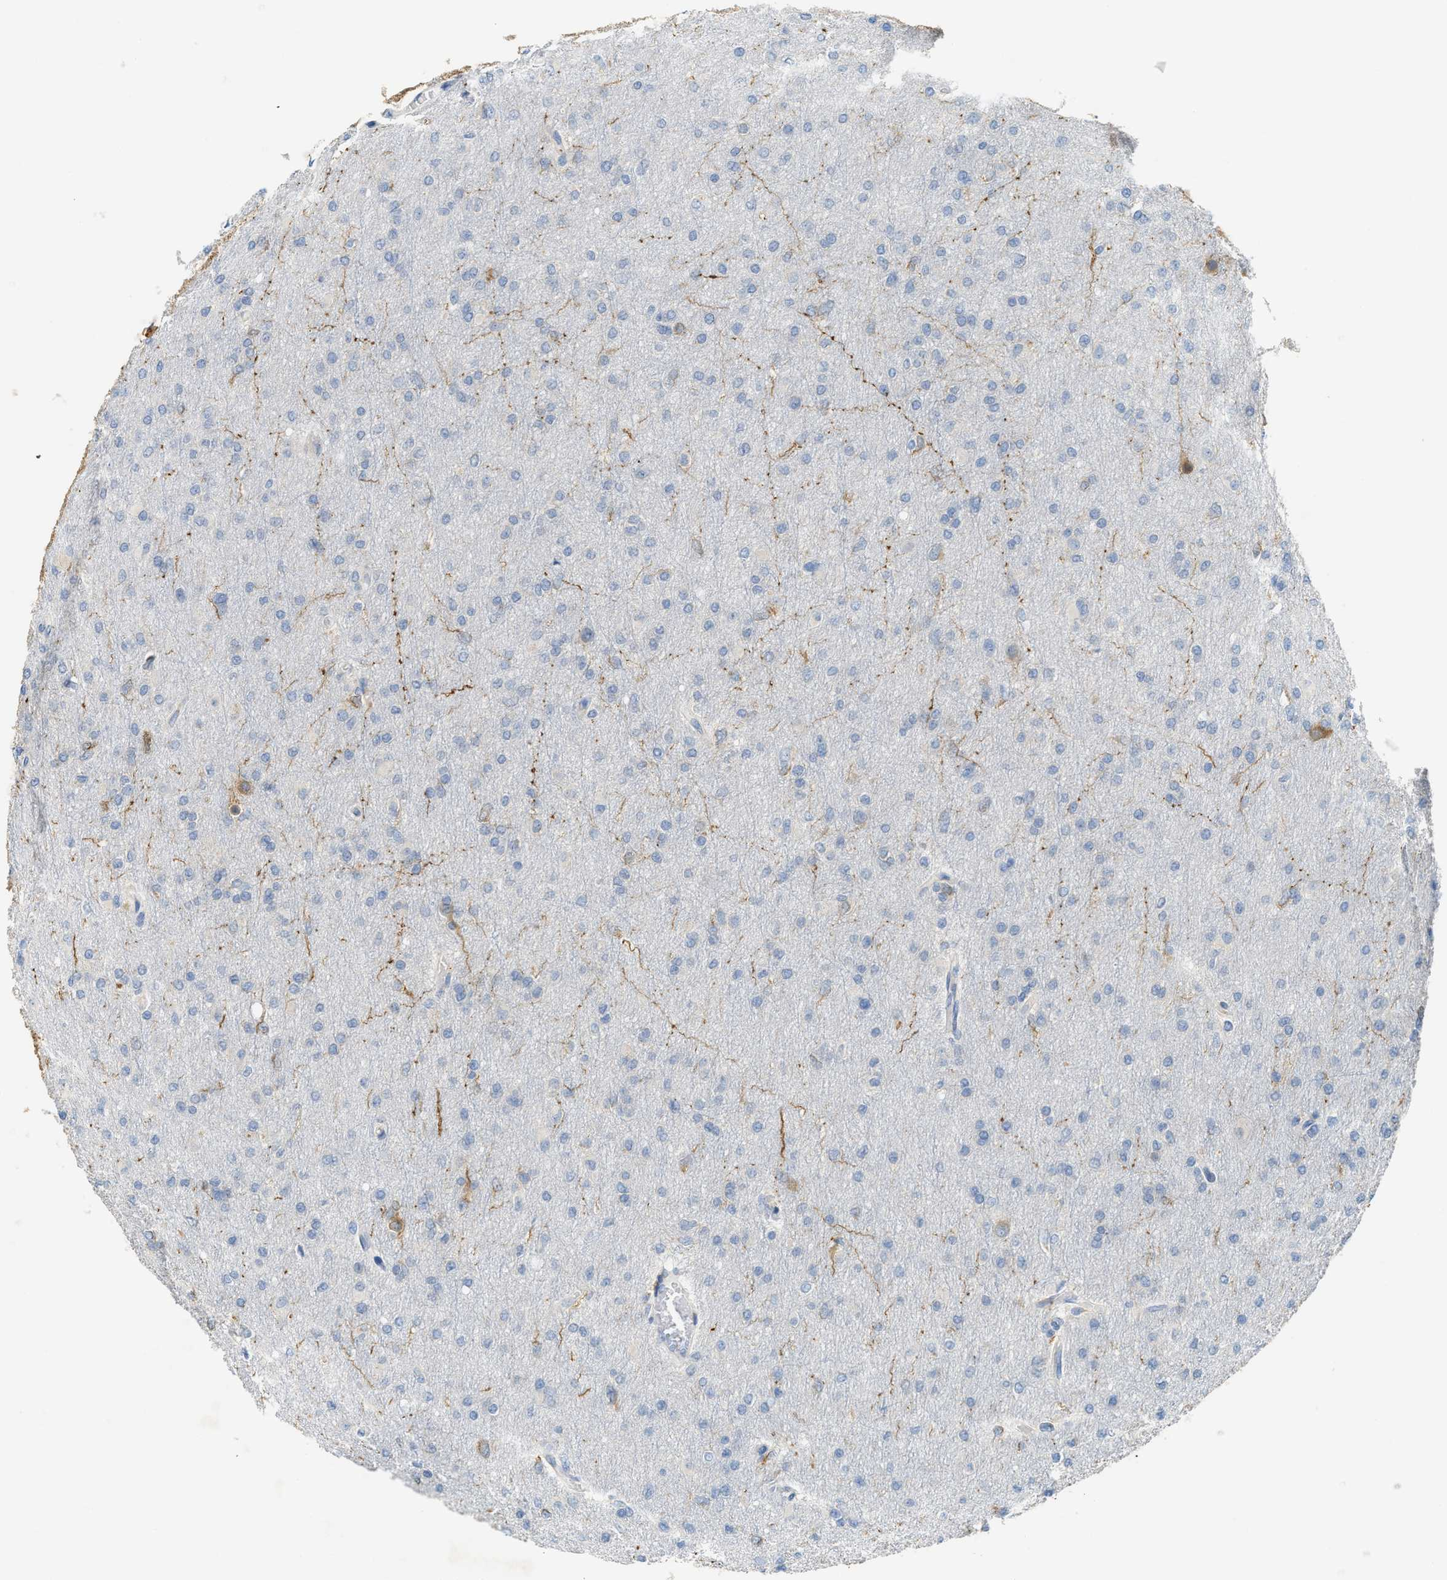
{"staining": {"intensity": "negative", "quantity": "none", "location": "none"}, "tissue": "glioma", "cell_type": "Tumor cells", "image_type": "cancer", "snomed": [{"axis": "morphology", "description": "Glioma, malignant, High grade"}, {"axis": "topography", "description": "Cerebral cortex"}], "caption": "High power microscopy micrograph of an immunohistochemistry (IHC) photomicrograph of glioma, revealing no significant positivity in tumor cells.", "gene": "KLHDC10", "patient": {"sex": "female", "age": 36}}